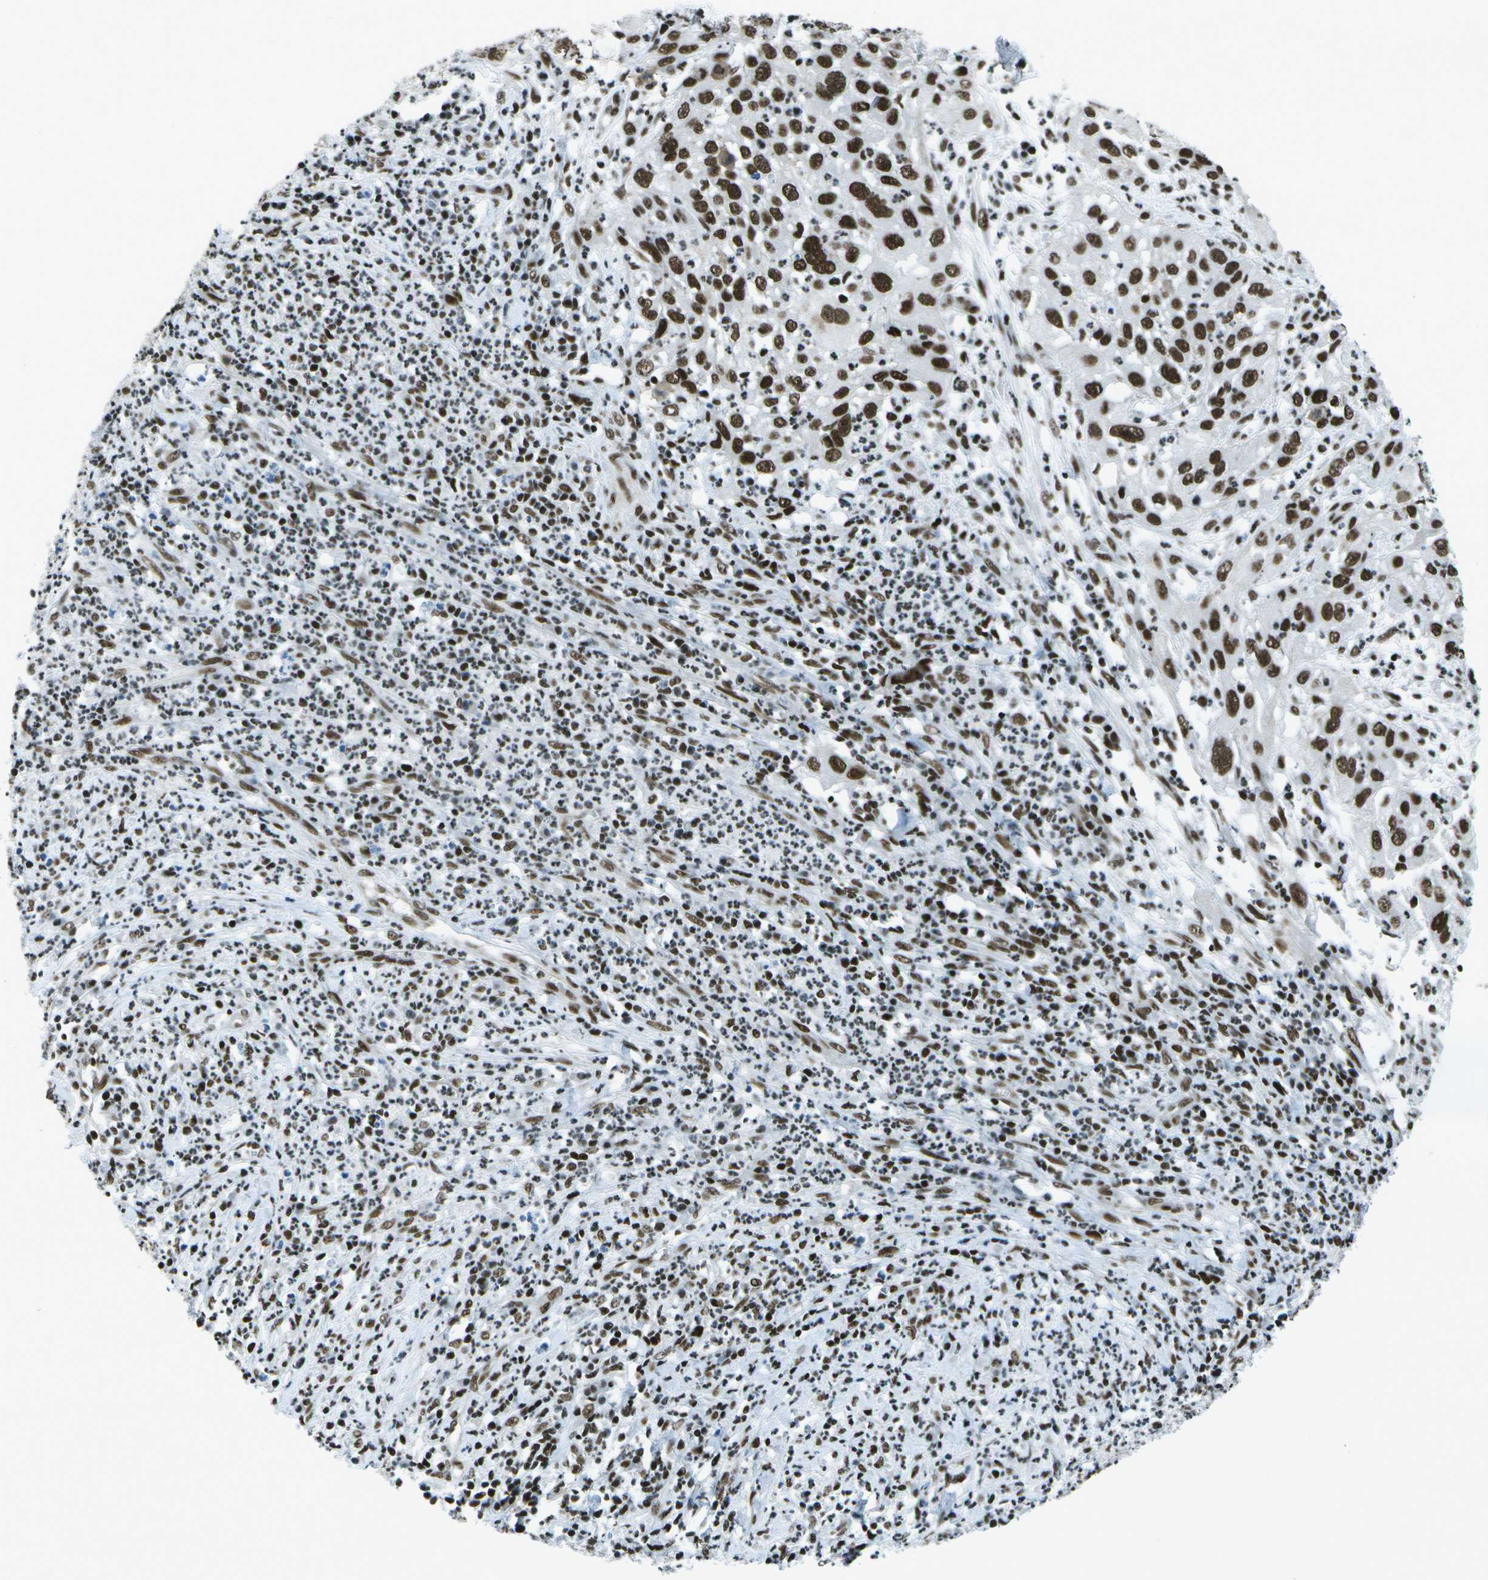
{"staining": {"intensity": "strong", "quantity": ">75%", "location": "nuclear"}, "tissue": "cervical cancer", "cell_type": "Tumor cells", "image_type": "cancer", "snomed": [{"axis": "morphology", "description": "Squamous cell carcinoma, NOS"}, {"axis": "topography", "description": "Cervix"}], "caption": "High-power microscopy captured an immunohistochemistry (IHC) image of cervical squamous cell carcinoma, revealing strong nuclear positivity in approximately >75% of tumor cells. (DAB (3,3'-diaminobenzidine) IHC with brightfield microscopy, high magnification).", "gene": "MTA2", "patient": {"sex": "female", "age": 32}}